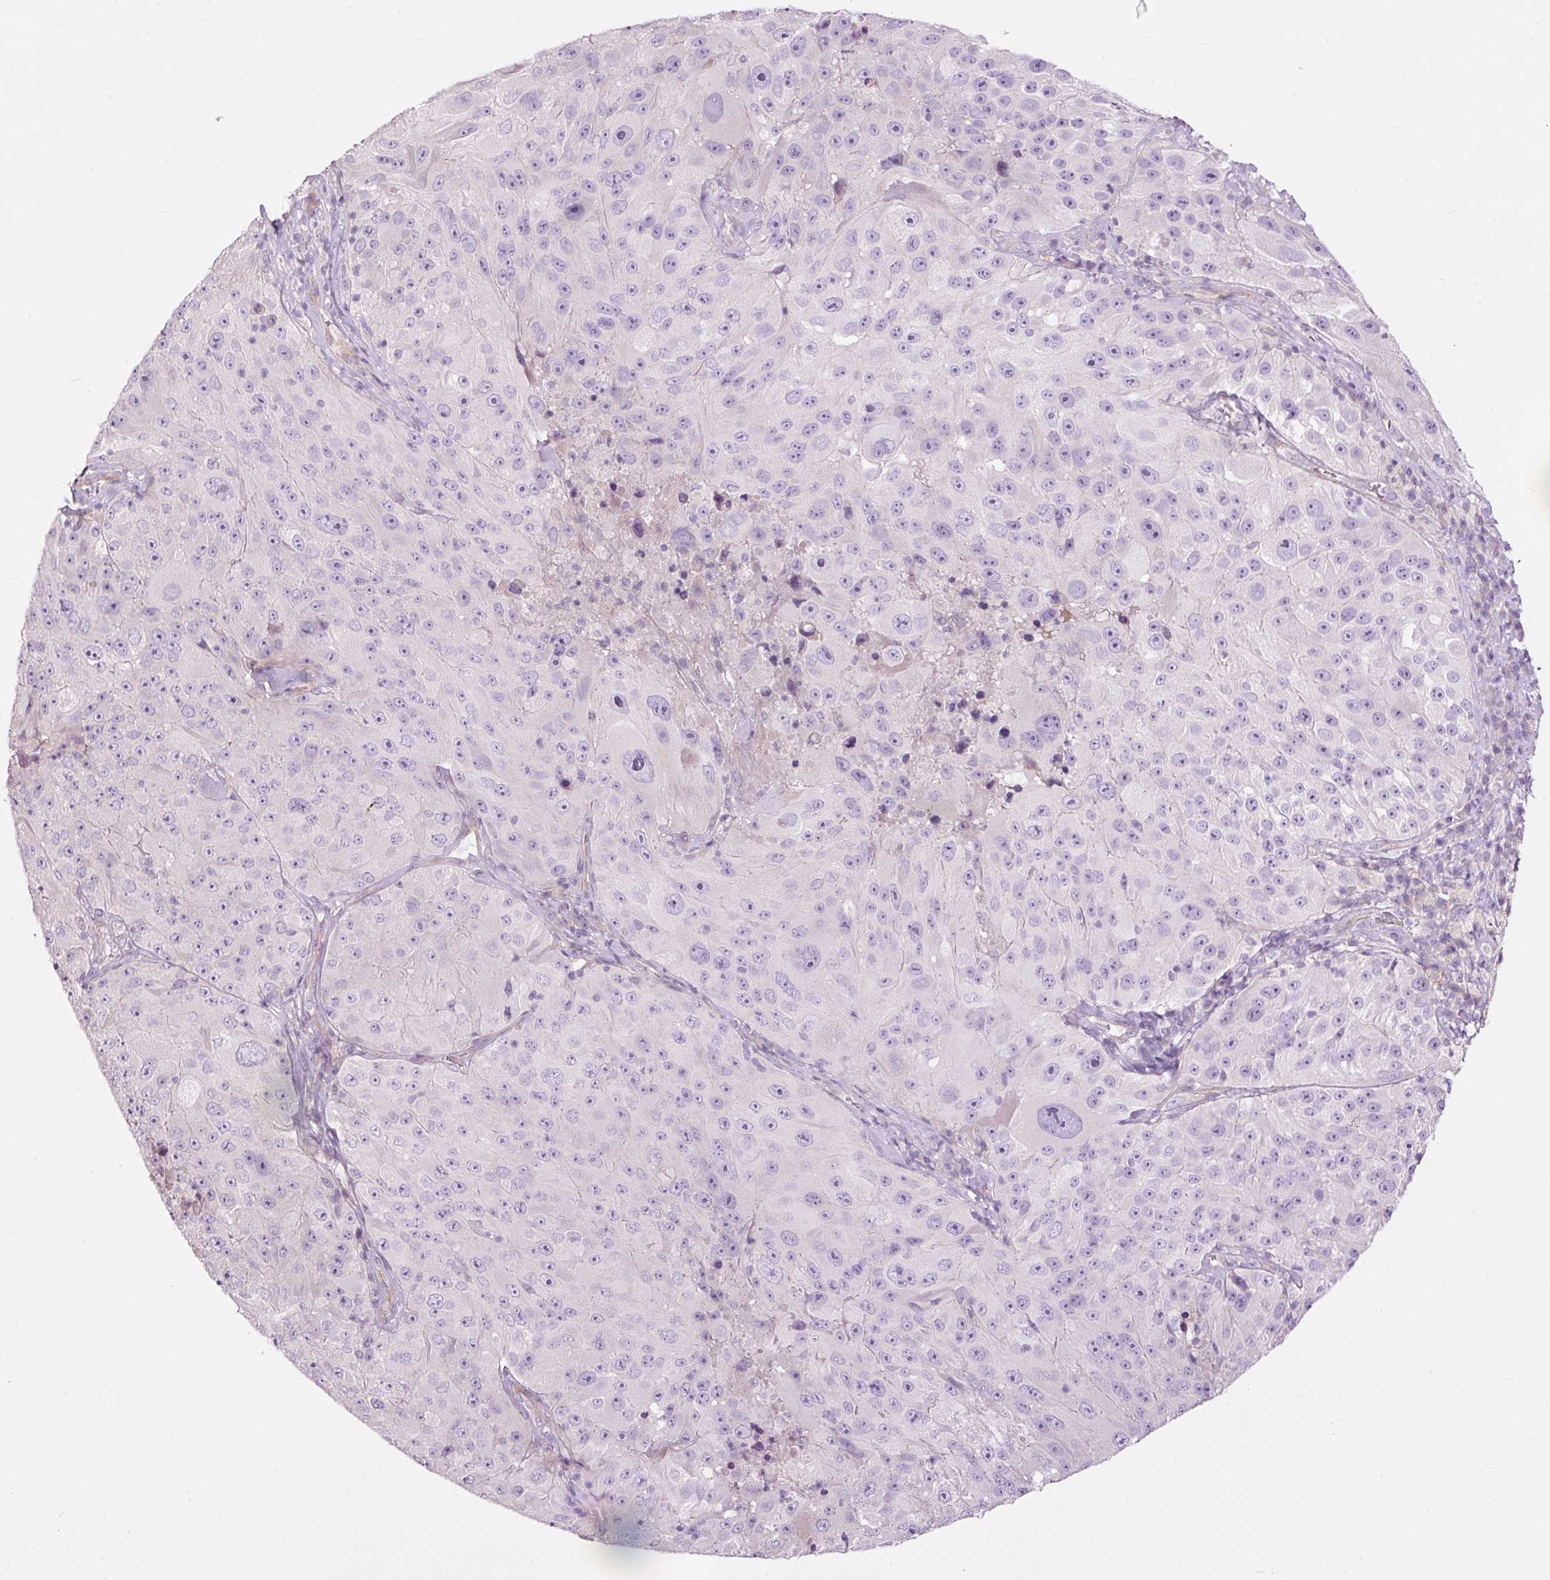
{"staining": {"intensity": "negative", "quantity": "none", "location": "none"}, "tissue": "melanoma", "cell_type": "Tumor cells", "image_type": "cancer", "snomed": [{"axis": "morphology", "description": "Malignant melanoma, Metastatic site"}, {"axis": "topography", "description": "Lymph node"}], "caption": "Immunohistochemistry (IHC) of melanoma exhibits no positivity in tumor cells.", "gene": "FCRL4", "patient": {"sex": "male", "age": 62}}